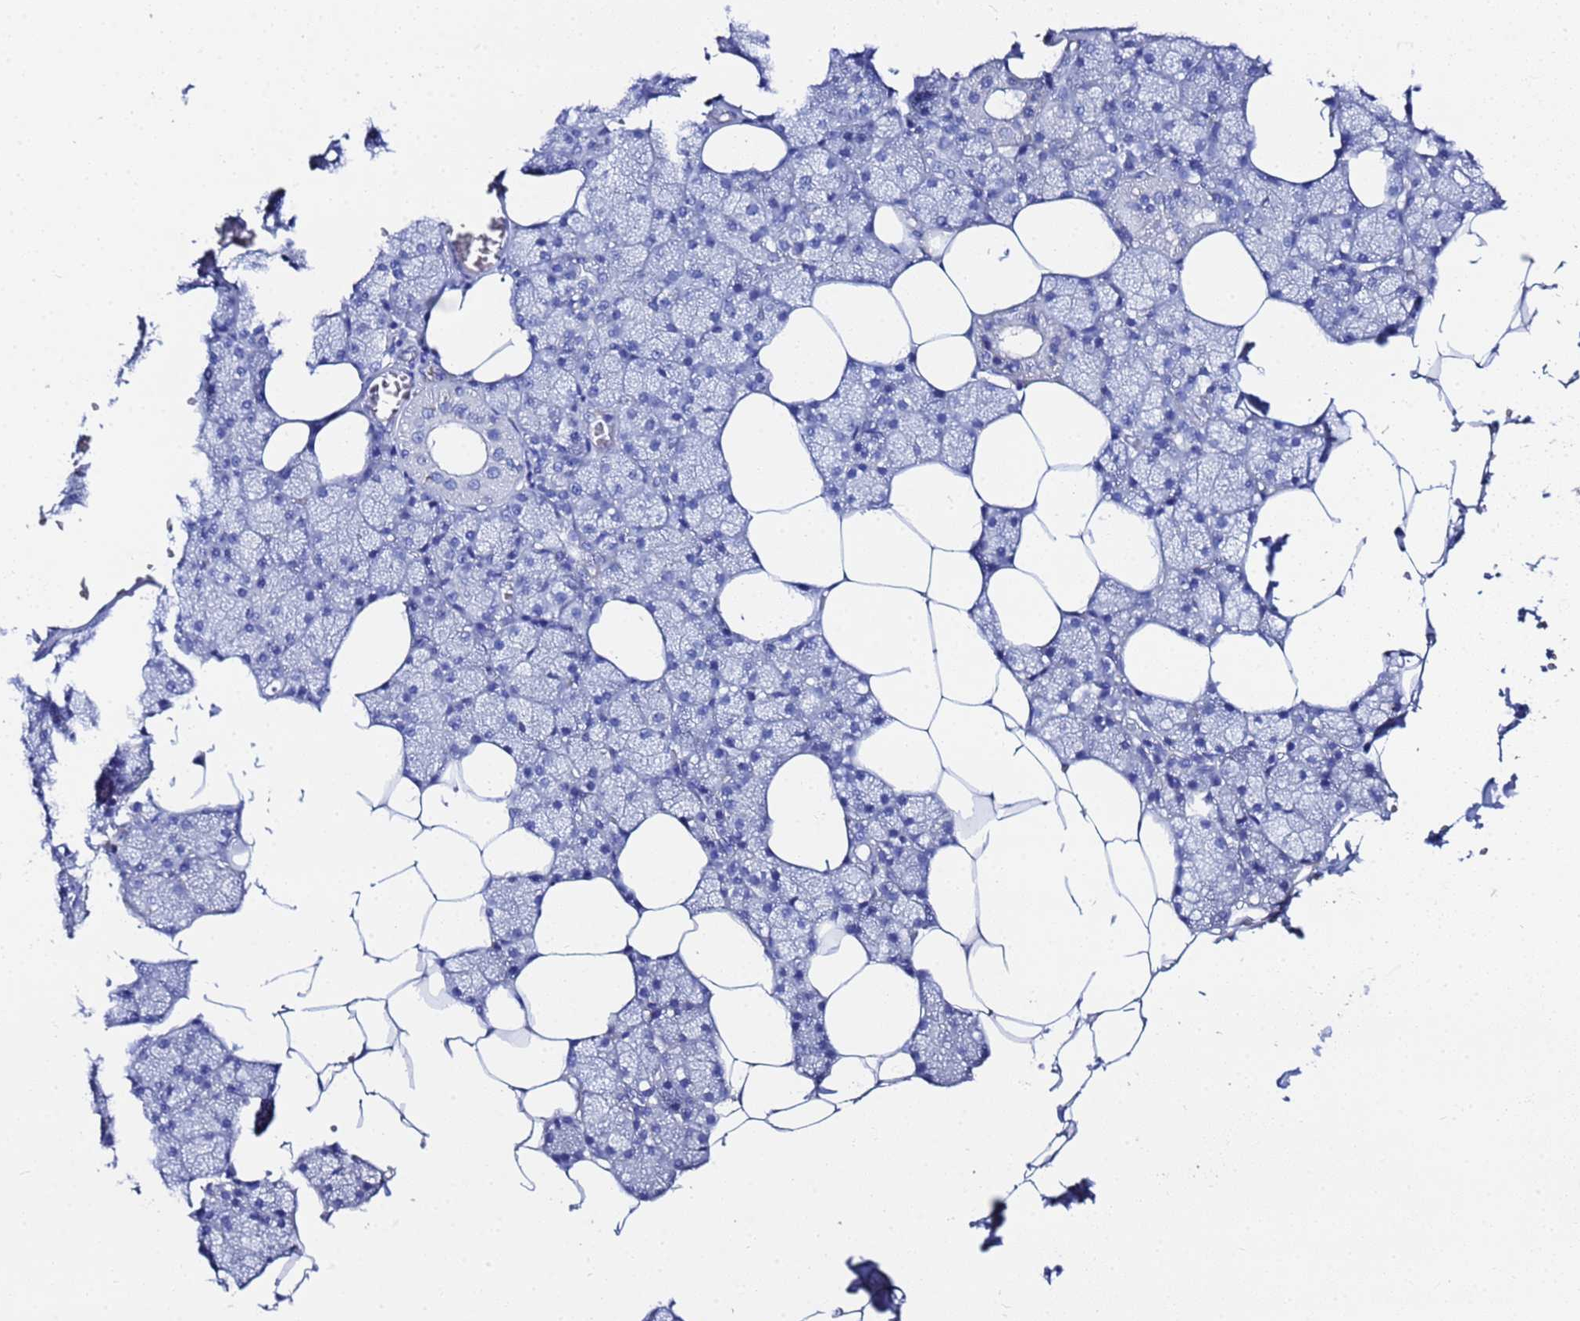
{"staining": {"intensity": "negative", "quantity": "none", "location": "none"}, "tissue": "salivary gland", "cell_type": "Glandular cells", "image_type": "normal", "snomed": [{"axis": "morphology", "description": "Normal tissue, NOS"}, {"axis": "topography", "description": "Salivary gland"}], "caption": "DAB immunohistochemical staining of normal salivary gland shows no significant expression in glandular cells.", "gene": "ZNF26", "patient": {"sex": "male", "age": 62}}